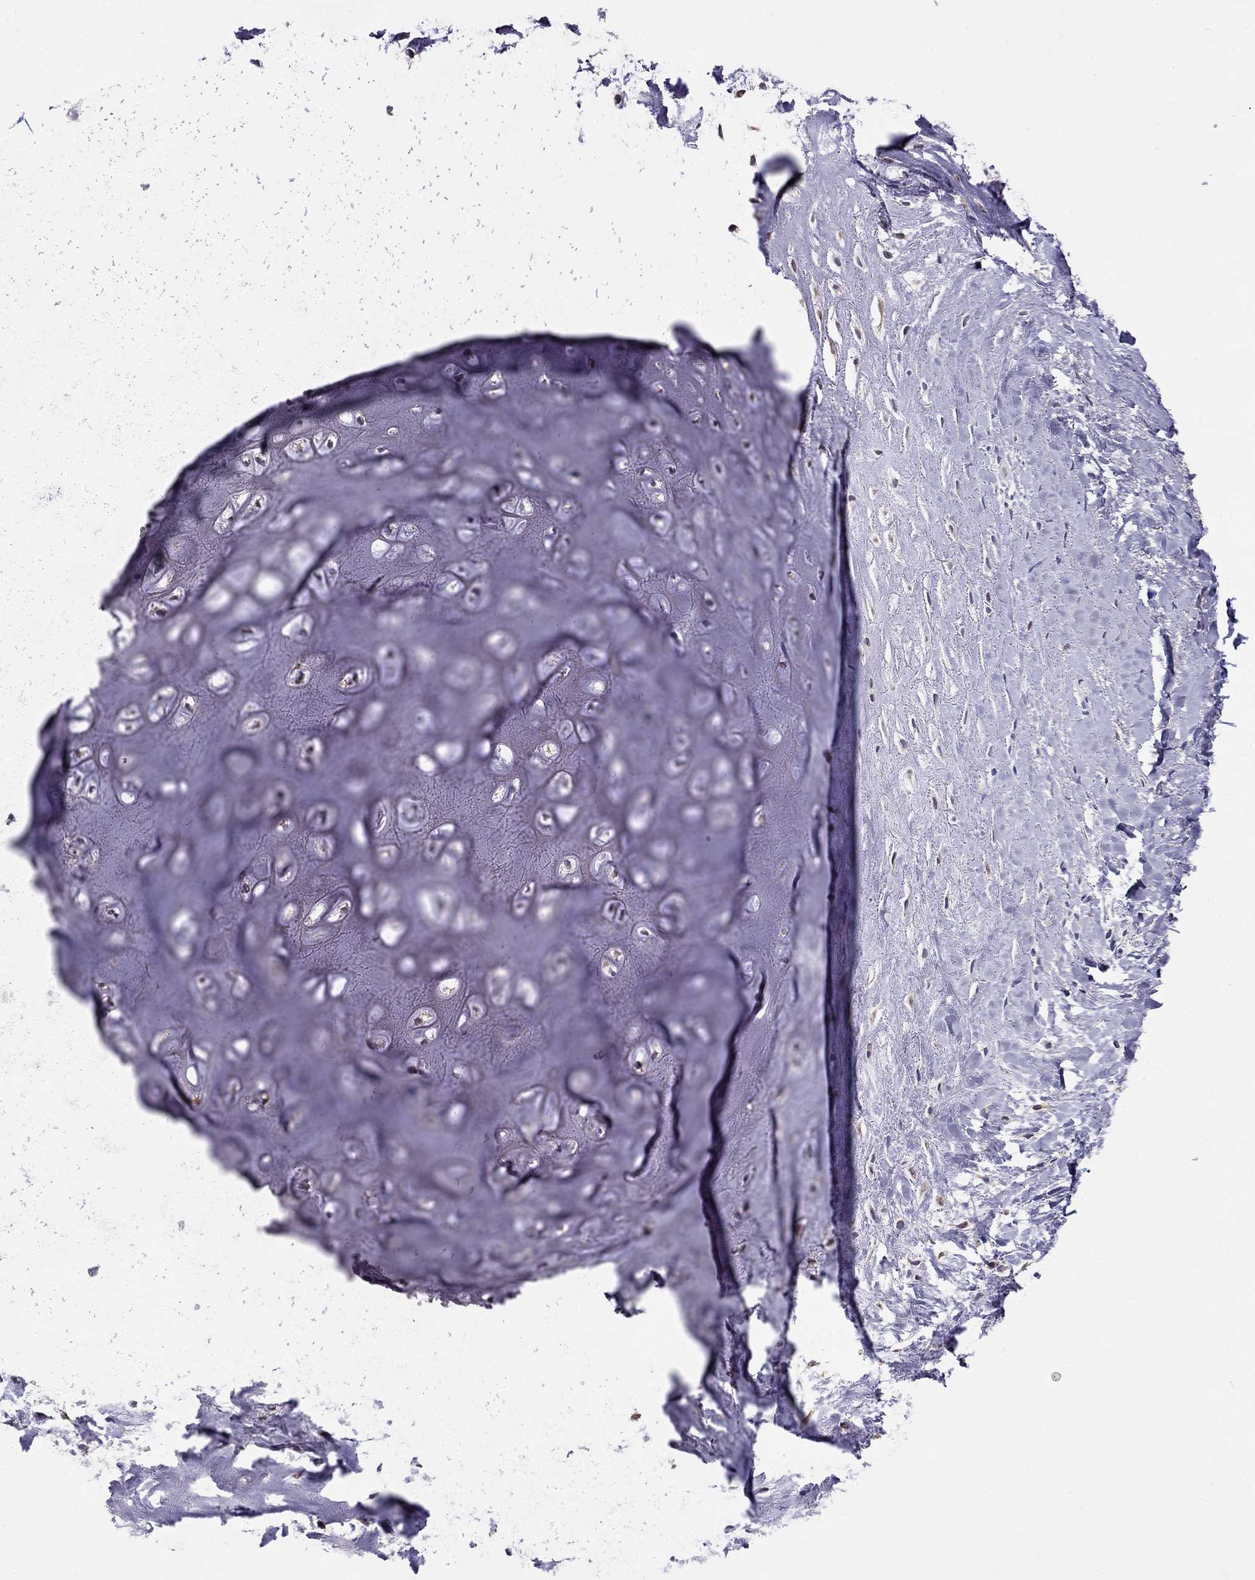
{"staining": {"intensity": "negative", "quantity": "none", "location": "none"}, "tissue": "adipose tissue", "cell_type": "Adipocytes", "image_type": "normal", "snomed": [{"axis": "morphology", "description": "Normal tissue, NOS"}, {"axis": "morphology", "description": "Squamous cell carcinoma, NOS"}, {"axis": "topography", "description": "Cartilage tissue"}, {"axis": "topography", "description": "Head-Neck"}], "caption": "IHC image of unremarkable human adipose tissue stained for a protein (brown), which reveals no positivity in adipocytes.", "gene": "SPINT4", "patient": {"sex": "male", "age": 62}}